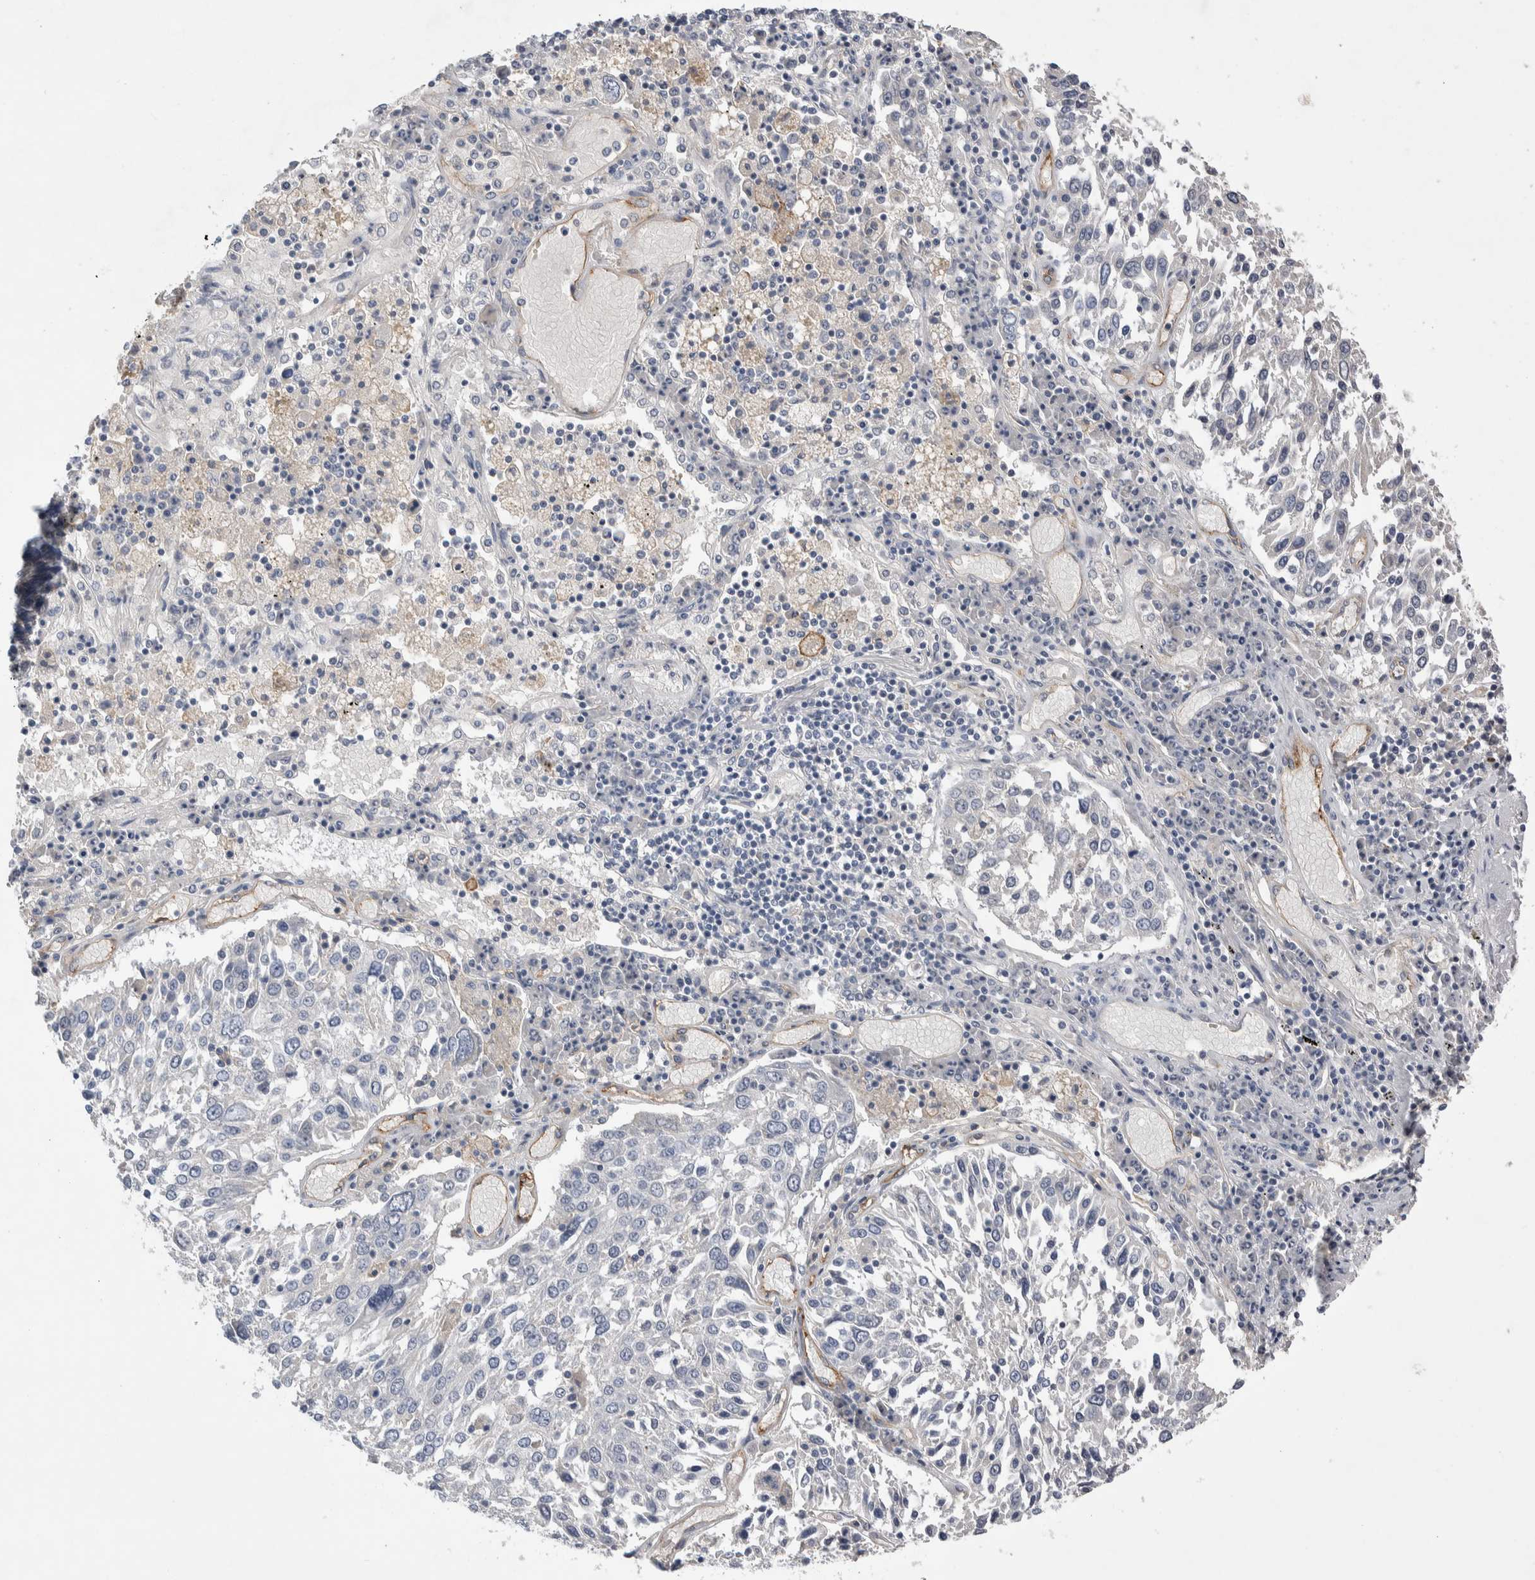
{"staining": {"intensity": "negative", "quantity": "none", "location": "none"}, "tissue": "lung cancer", "cell_type": "Tumor cells", "image_type": "cancer", "snomed": [{"axis": "morphology", "description": "Squamous cell carcinoma, NOS"}, {"axis": "topography", "description": "Lung"}], "caption": "DAB immunohistochemical staining of human lung squamous cell carcinoma shows no significant positivity in tumor cells.", "gene": "CEP131", "patient": {"sex": "male", "age": 65}}